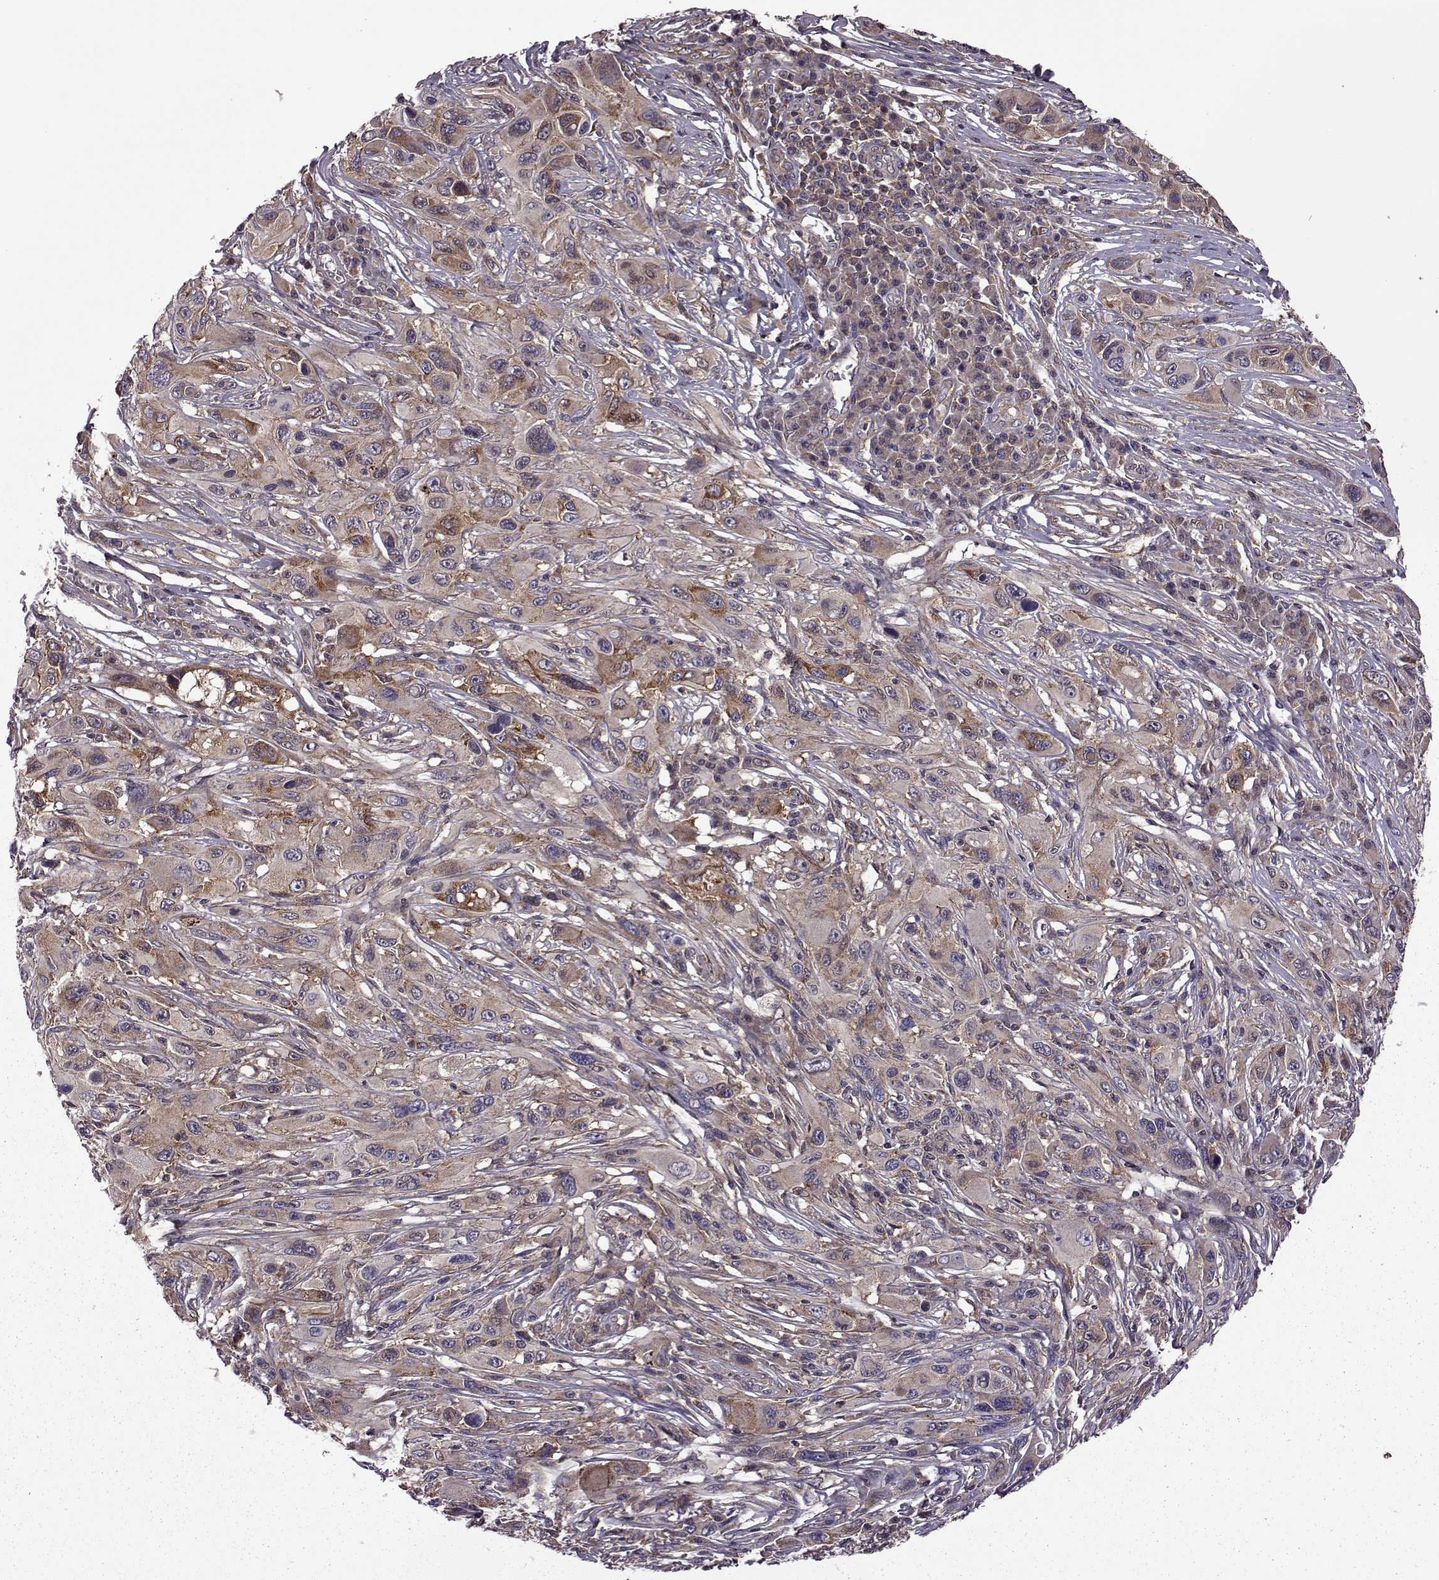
{"staining": {"intensity": "strong", "quantity": "25%-75%", "location": "cytoplasmic/membranous"}, "tissue": "melanoma", "cell_type": "Tumor cells", "image_type": "cancer", "snomed": [{"axis": "morphology", "description": "Malignant melanoma, NOS"}, {"axis": "topography", "description": "Skin"}], "caption": "A photomicrograph of malignant melanoma stained for a protein demonstrates strong cytoplasmic/membranous brown staining in tumor cells.", "gene": "URI1", "patient": {"sex": "male", "age": 53}}